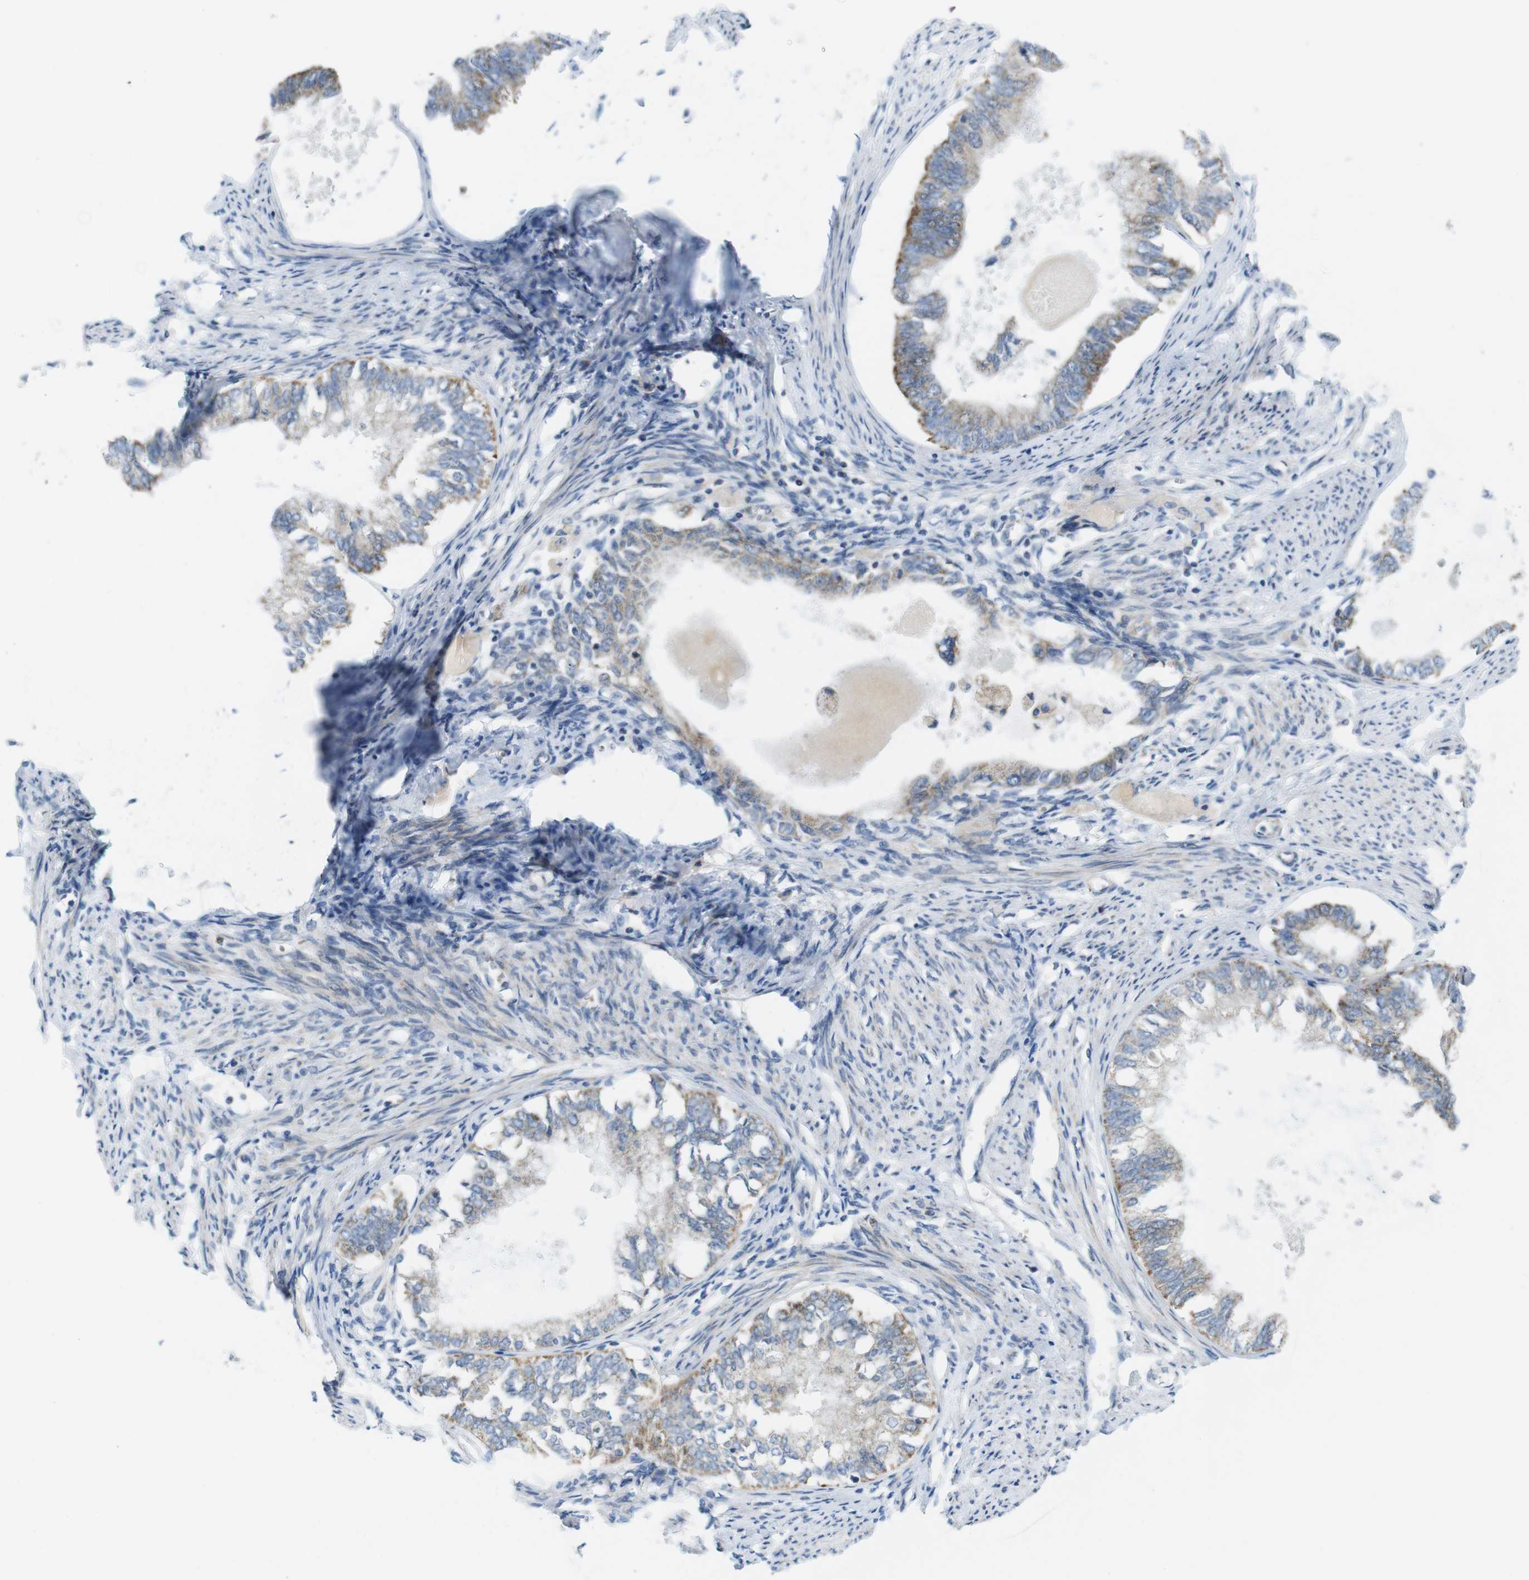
{"staining": {"intensity": "moderate", "quantity": "25%-75%", "location": "cytoplasmic/membranous"}, "tissue": "endometrial cancer", "cell_type": "Tumor cells", "image_type": "cancer", "snomed": [{"axis": "morphology", "description": "Adenocarcinoma, NOS"}, {"axis": "topography", "description": "Endometrium"}], "caption": "A high-resolution image shows immunohistochemistry staining of endometrial adenocarcinoma, which exhibits moderate cytoplasmic/membranous staining in approximately 25%-75% of tumor cells.", "gene": "MARCHF1", "patient": {"sex": "female", "age": 86}}